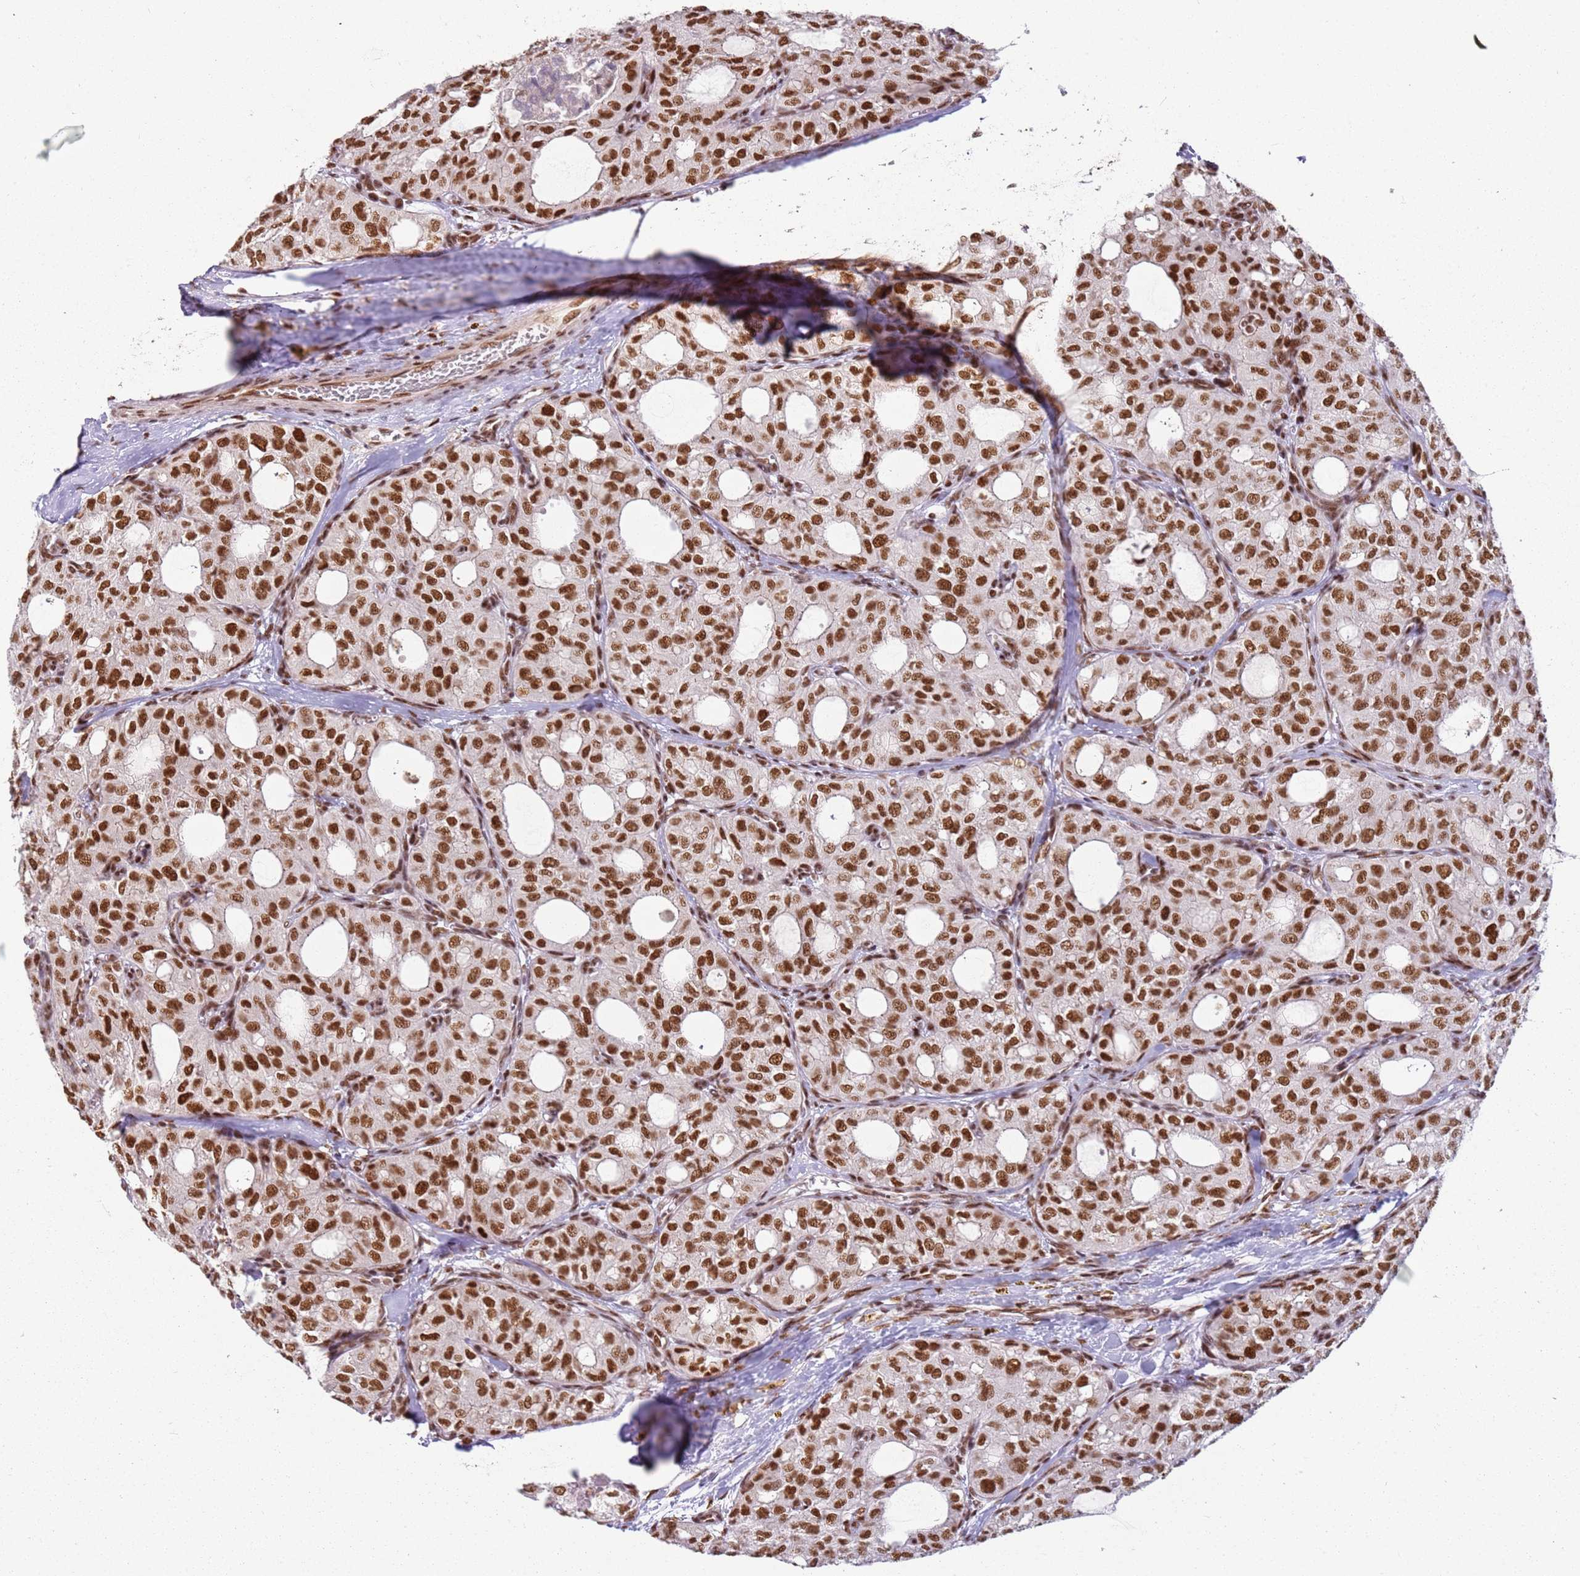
{"staining": {"intensity": "moderate", "quantity": ">75%", "location": "nuclear"}, "tissue": "thyroid cancer", "cell_type": "Tumor cells", "image_type": "cancer", "snomed": [{"axis": "morphology", "description": "Follicular adenoma carcinoma, NOS"}, {"axis": "topography", "description": "Thyroid gland"}], "caption": "This photomicrograph shows immunohistochemistry (IHC) staining of thyroid cancer (follicular adenoma carcinoma), with medium moderate nuclear expression in about >75% of tumor cells.", "gene": "TENT4A", "patient": {"sex": "male", "age": 75}}